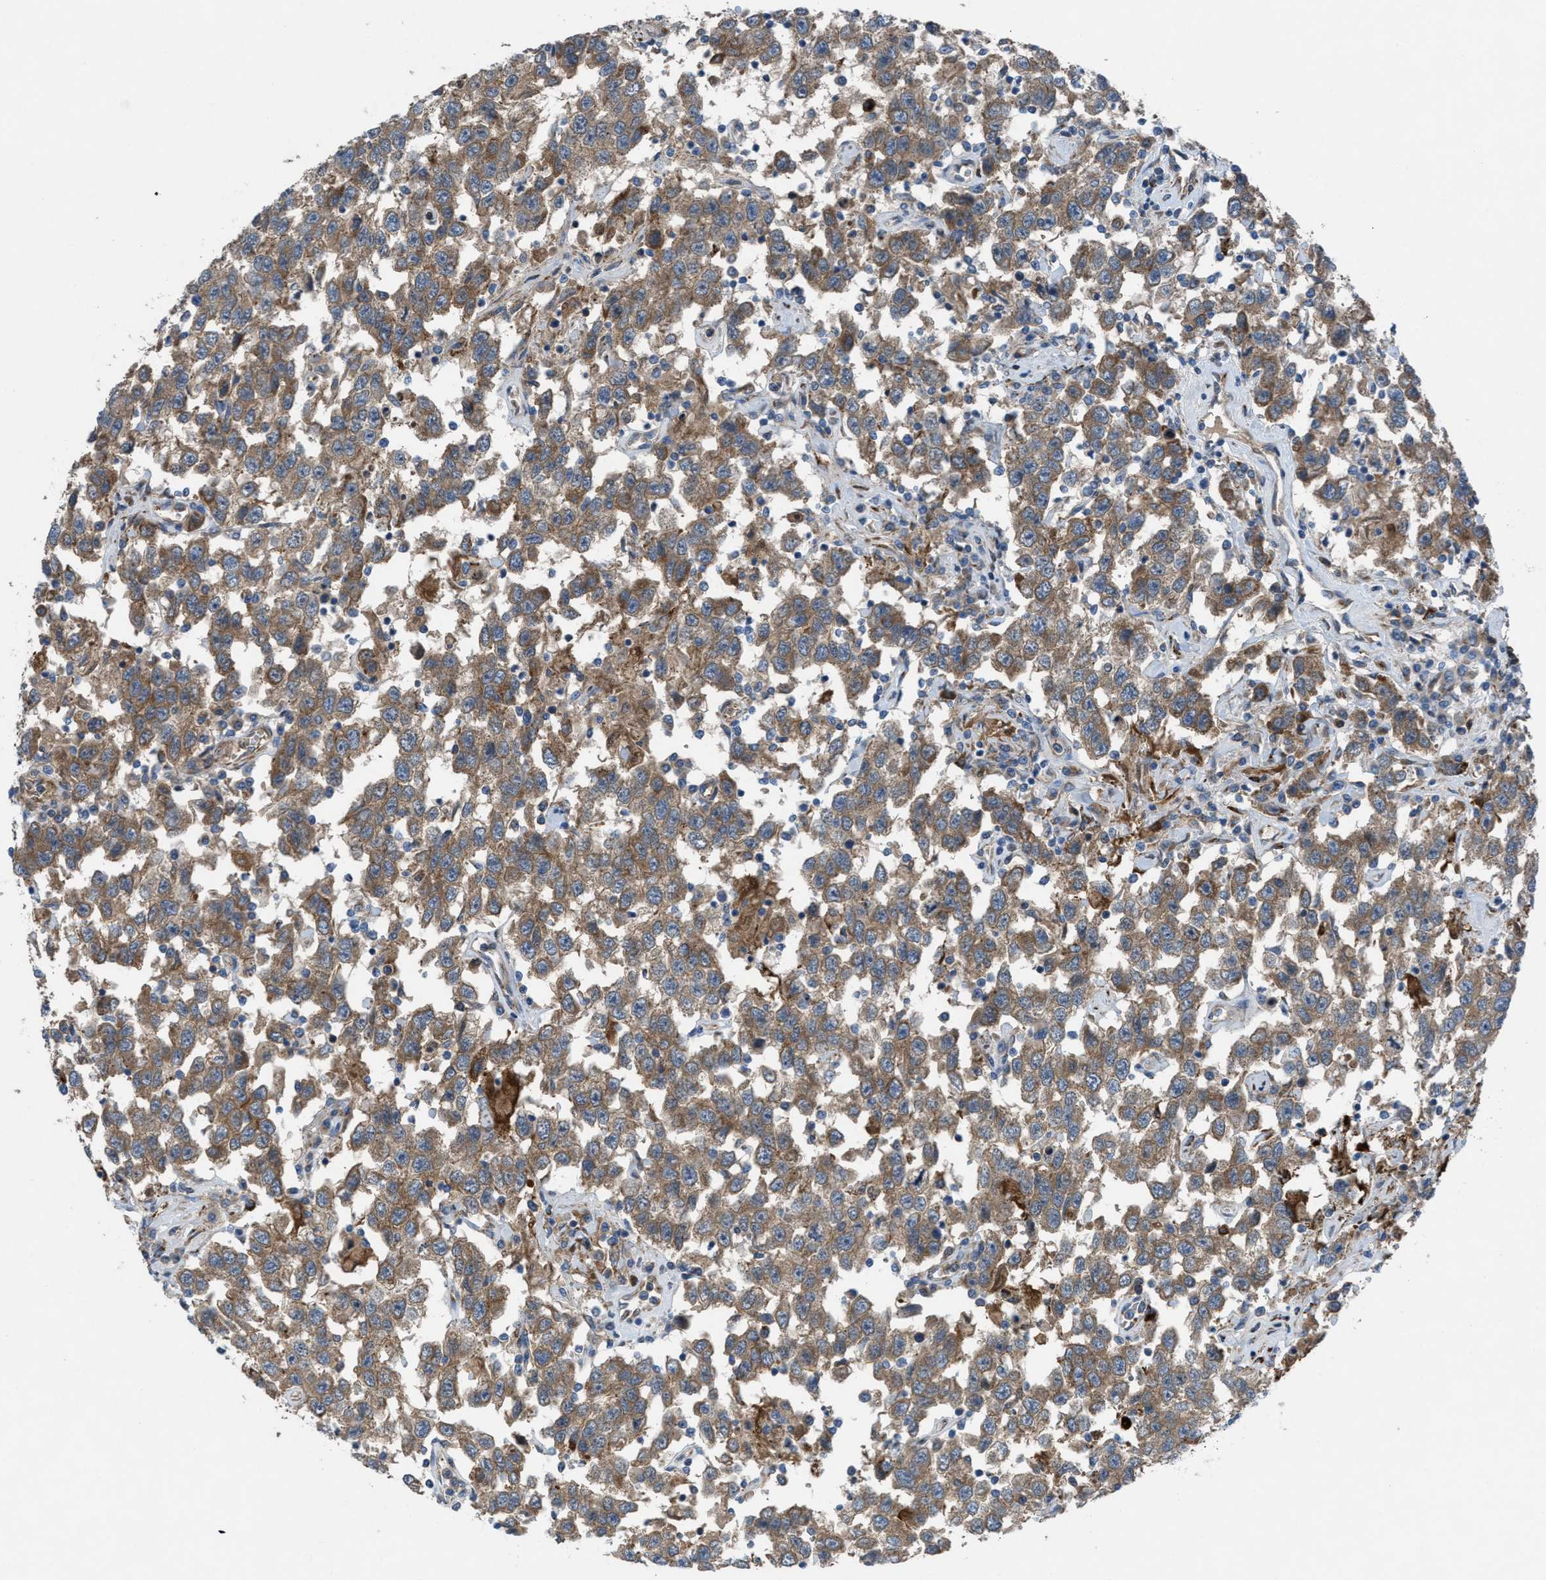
{"staining": {"intensity": "moderate", "quantity": ">75%", "location": "cytoplasmic/membranous"}, "tissue": "testis cancer", "cell_type": "Tumor cells", "image_type": "cancer", "snomed": [{"axis": "morphology", "description": "Seminoma, NOS"}, {"axis": "topography", "description": "Testis"}], "caption": "DAB immunohistochemical staining of human testis cancer (seminoma) shows moderate cytoplasmic/membranous protein expression in approximately >75% of tumor cells.", "gene": "SLC6A9", "patient": {"sex": "male", "age": 41}}